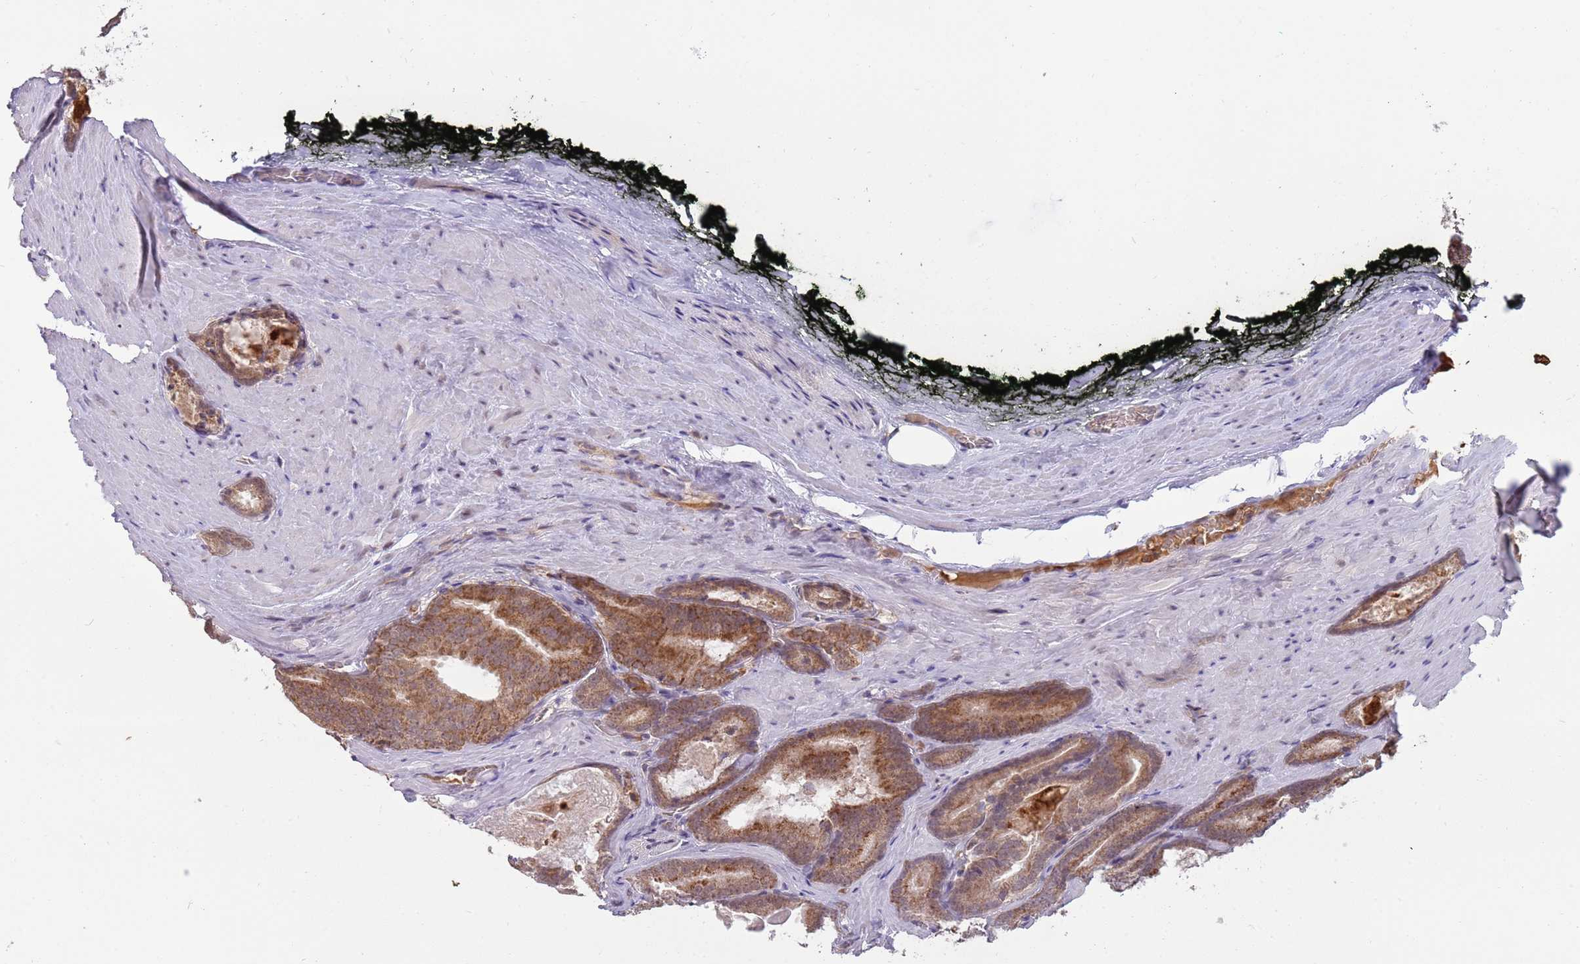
{"staining": {"intensity": "moderate", "quantity": ">75%", "location": "cytoplasmic/membranous"}, "tissue": "prostate cancer", "cell_type": "Tumor cells", "image_type": "cancer", "snomed": [{"axis": "morphology", "description": "Adenocarcinoma, High grade"}, {"axis": "topography", "description": "Prostate"}], "caption": "Human prostate cancer (adenocarcinoma (high-grade)) stained with a protein marker demonstrates moderate staining in tumor cells.", "gene": "NBPF6", "patient": {"sex": "male", "age": 66}}